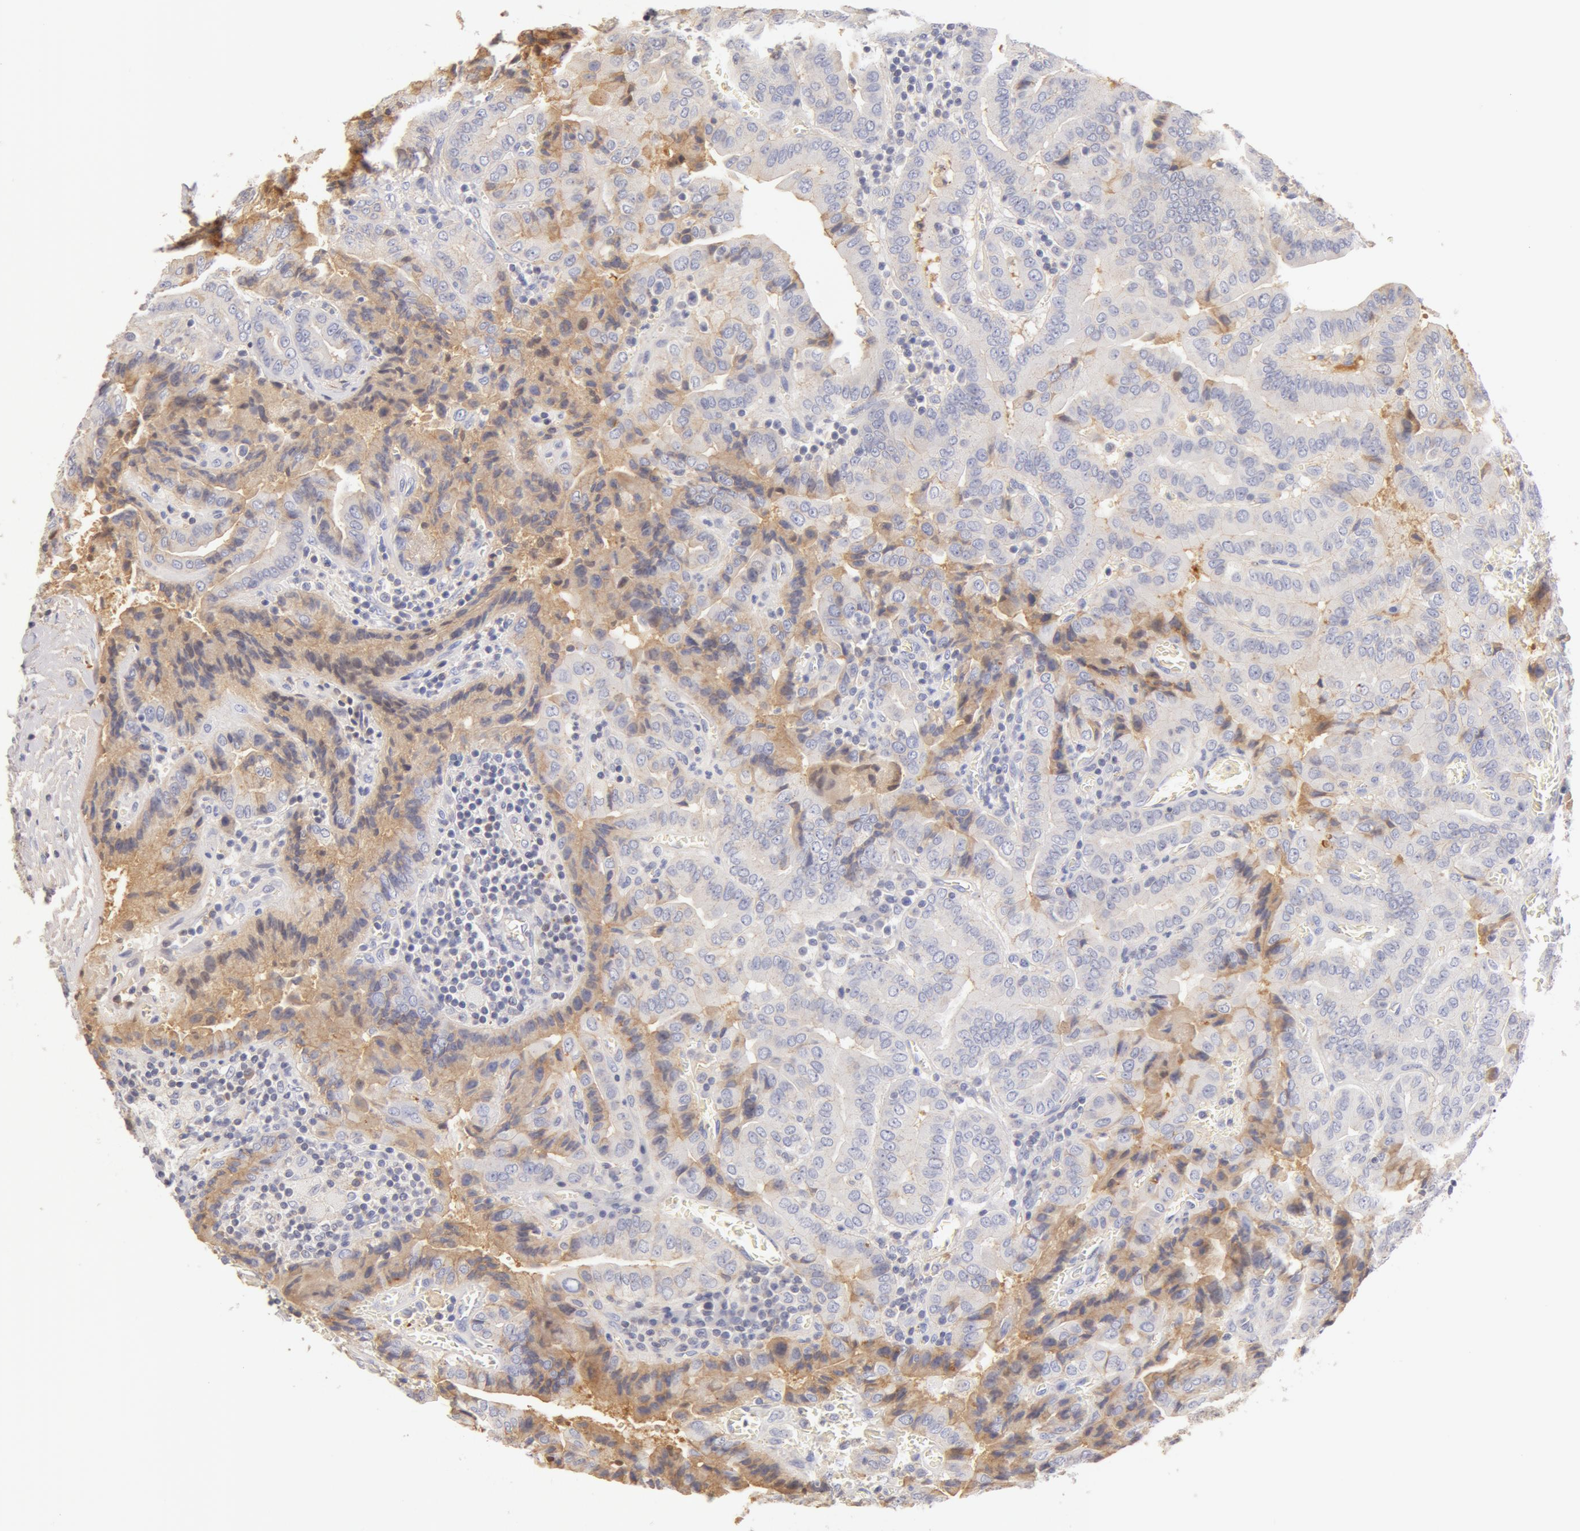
{"staining": {"intensity": "weak", "quantity": "25%-75%", "location": "cytoplasmic/membranous"}, "tissue": "thyroid cancer", "cell_type": "Tumor cells", "image_type": "cancer", "snomed": [{"axis": "morphology", "description": "Papillary adenocarcinoma, NOS"}, {"axis": "topography", "description": "Thyroid gland"}], "caption": "Tumor cells demonstrate low levels of weak cytoplasmic/membranous staining in about 25%-75% of cells in human thyroid cancer (papillary adenocarcinoma).", "gene": "GC", "patient": {"sex": "female", "age": 71}}